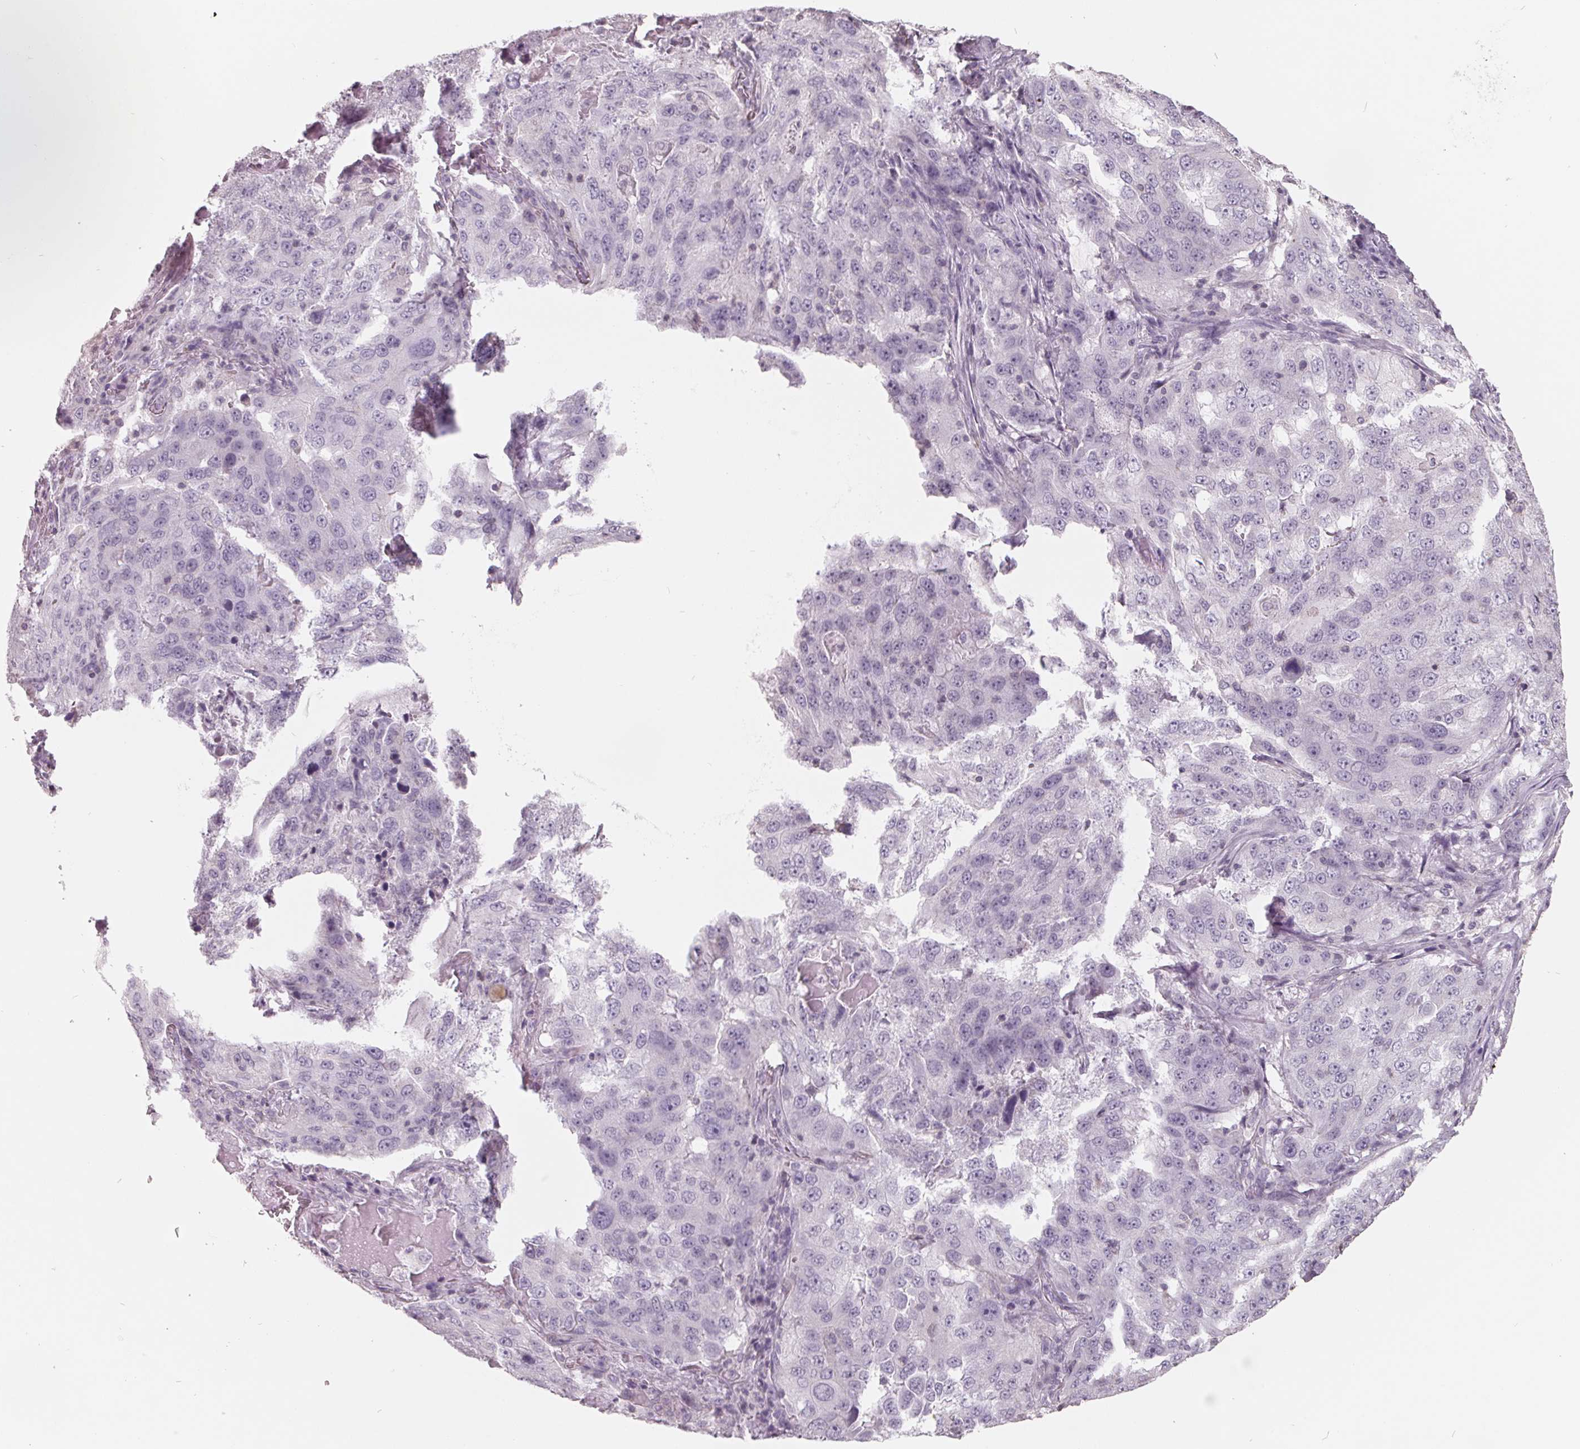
{"staining": {"intensity": "negative", "quantity": "none", "location": "none"}, "tissue": "lung cancer", "cell_type": "Tumor cells", "image_type": "cancer", "snomed": [{"axis": "morphology", "description": "Adenocarcinoma, NOS"}, {"axis": "topography", "description": "Lung"}], "caption": "There is no significant positivity in tumor cells of lung cancer.", "gene": "FTCD", "patient": {"sex": "female", "age": 61}}